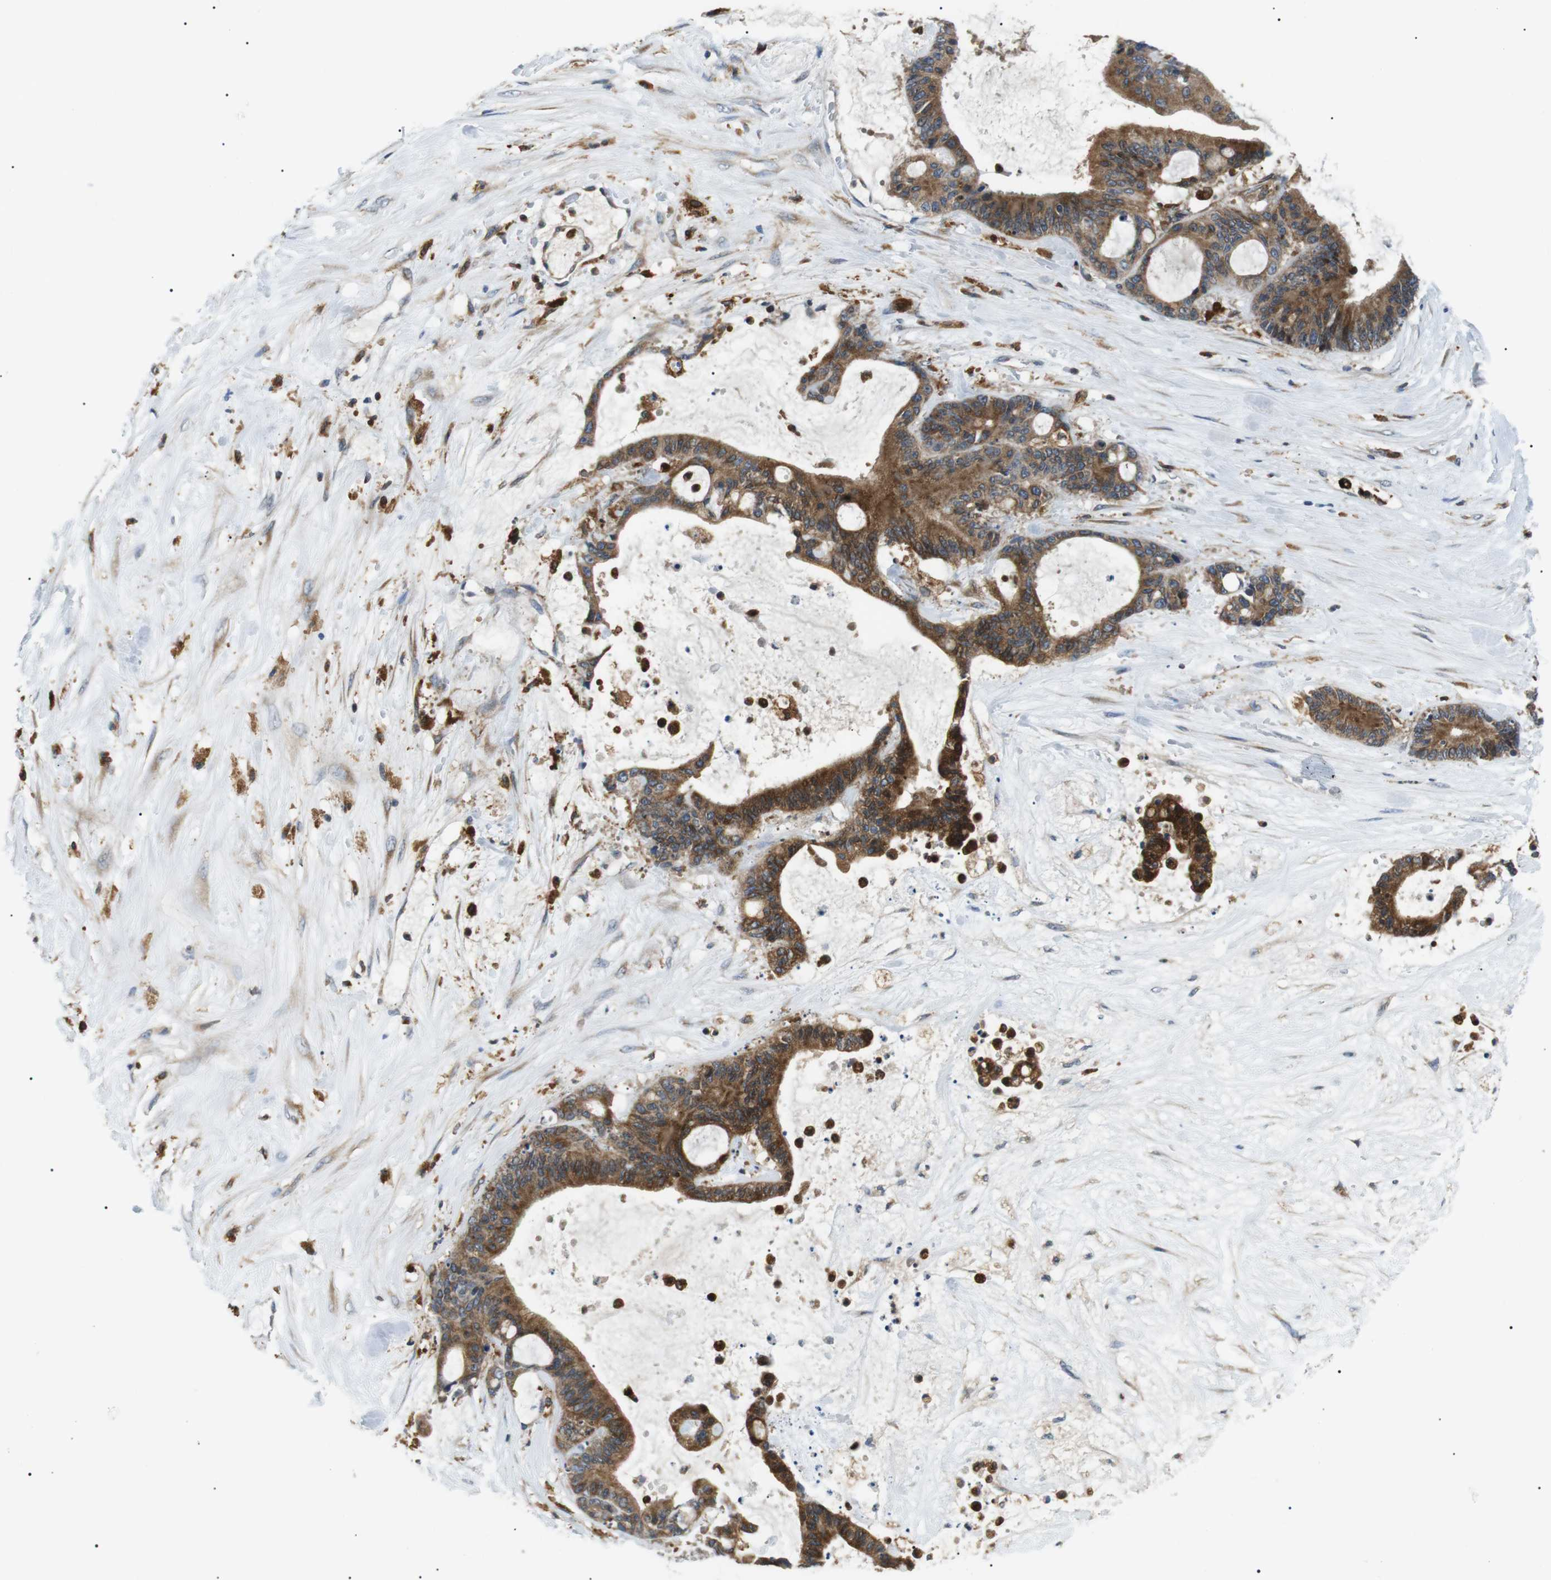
{"staining": {"intensity": "strong", "quantity": ">75%", "location": "cytoplasmic/membranous"}, "tissue": "liver cancer", "cell_type": "Tumor cells", "image_type": "cancer", "snomed": [{"axis": "morphology", "description": "Cholangiocarcinoma"}, {"axis": "topography", "description": "Liver"}], "caption": "Tumor cells show high levels of strong cytoplasmic/membranous positivity in about >75% of cells in human cholangiocarcinoma (liver).", "gene": "RAB9A", "patient": {"sex": "female", "age": 73}}